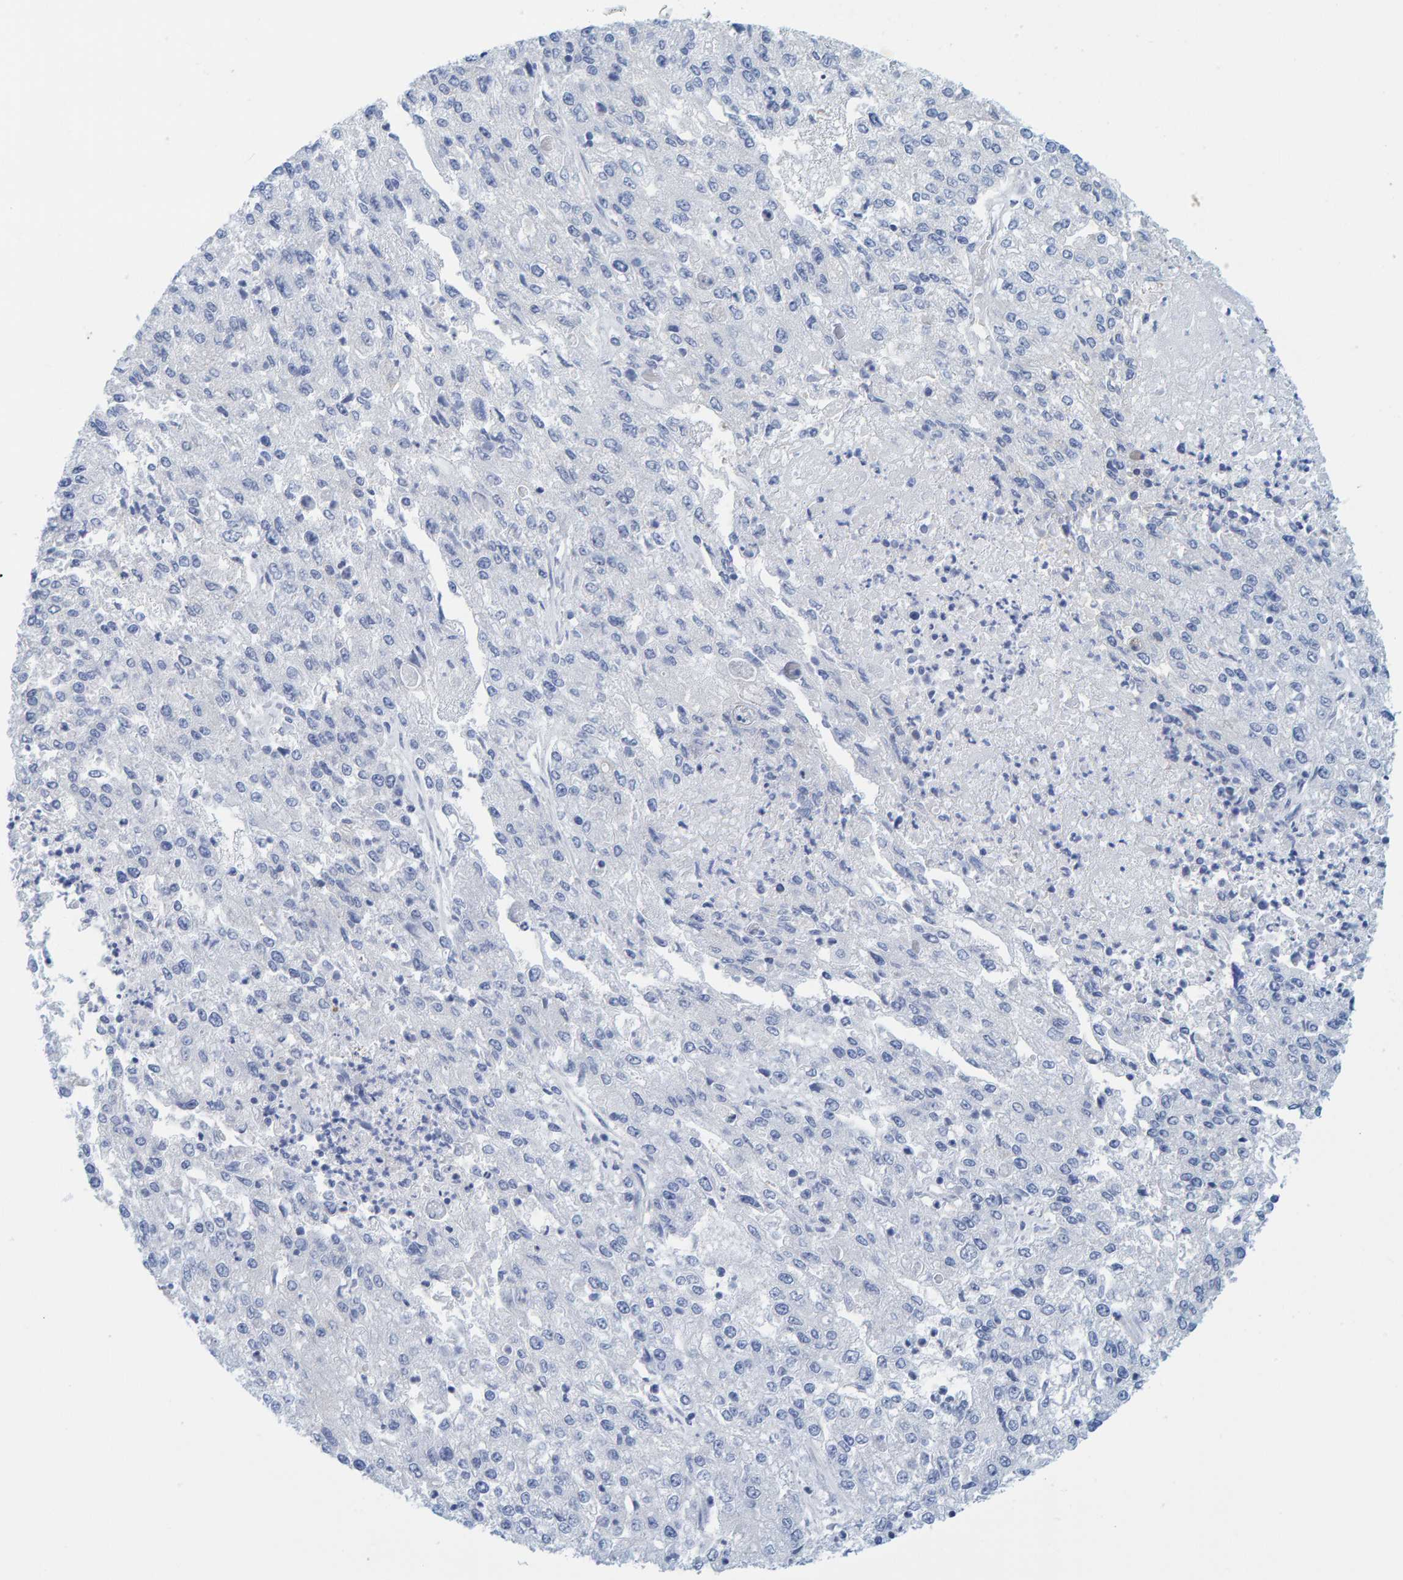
{"staining": {"intensity": "negative", "quantity": "none", "location": "none"}, "tissue": "endometrial cancer", "cell_type": "Tumor cells", "image_type": "cancer", "snomed": [{"axis": "morphology", "description": "Adenocarcinoma, NOS"}, {"axis": "topography", "description": "Endometrium"}], "caption": "Immunohistochemical staining of endometrial cancer exhibits no significant expression in tumor cells. (DAB (3,3'-diaminobenzidine) immunohistochemistry with hematoxylin counter stain).", "gene": "KLHL11", "patient": {"sex": "female", "age": 49}}